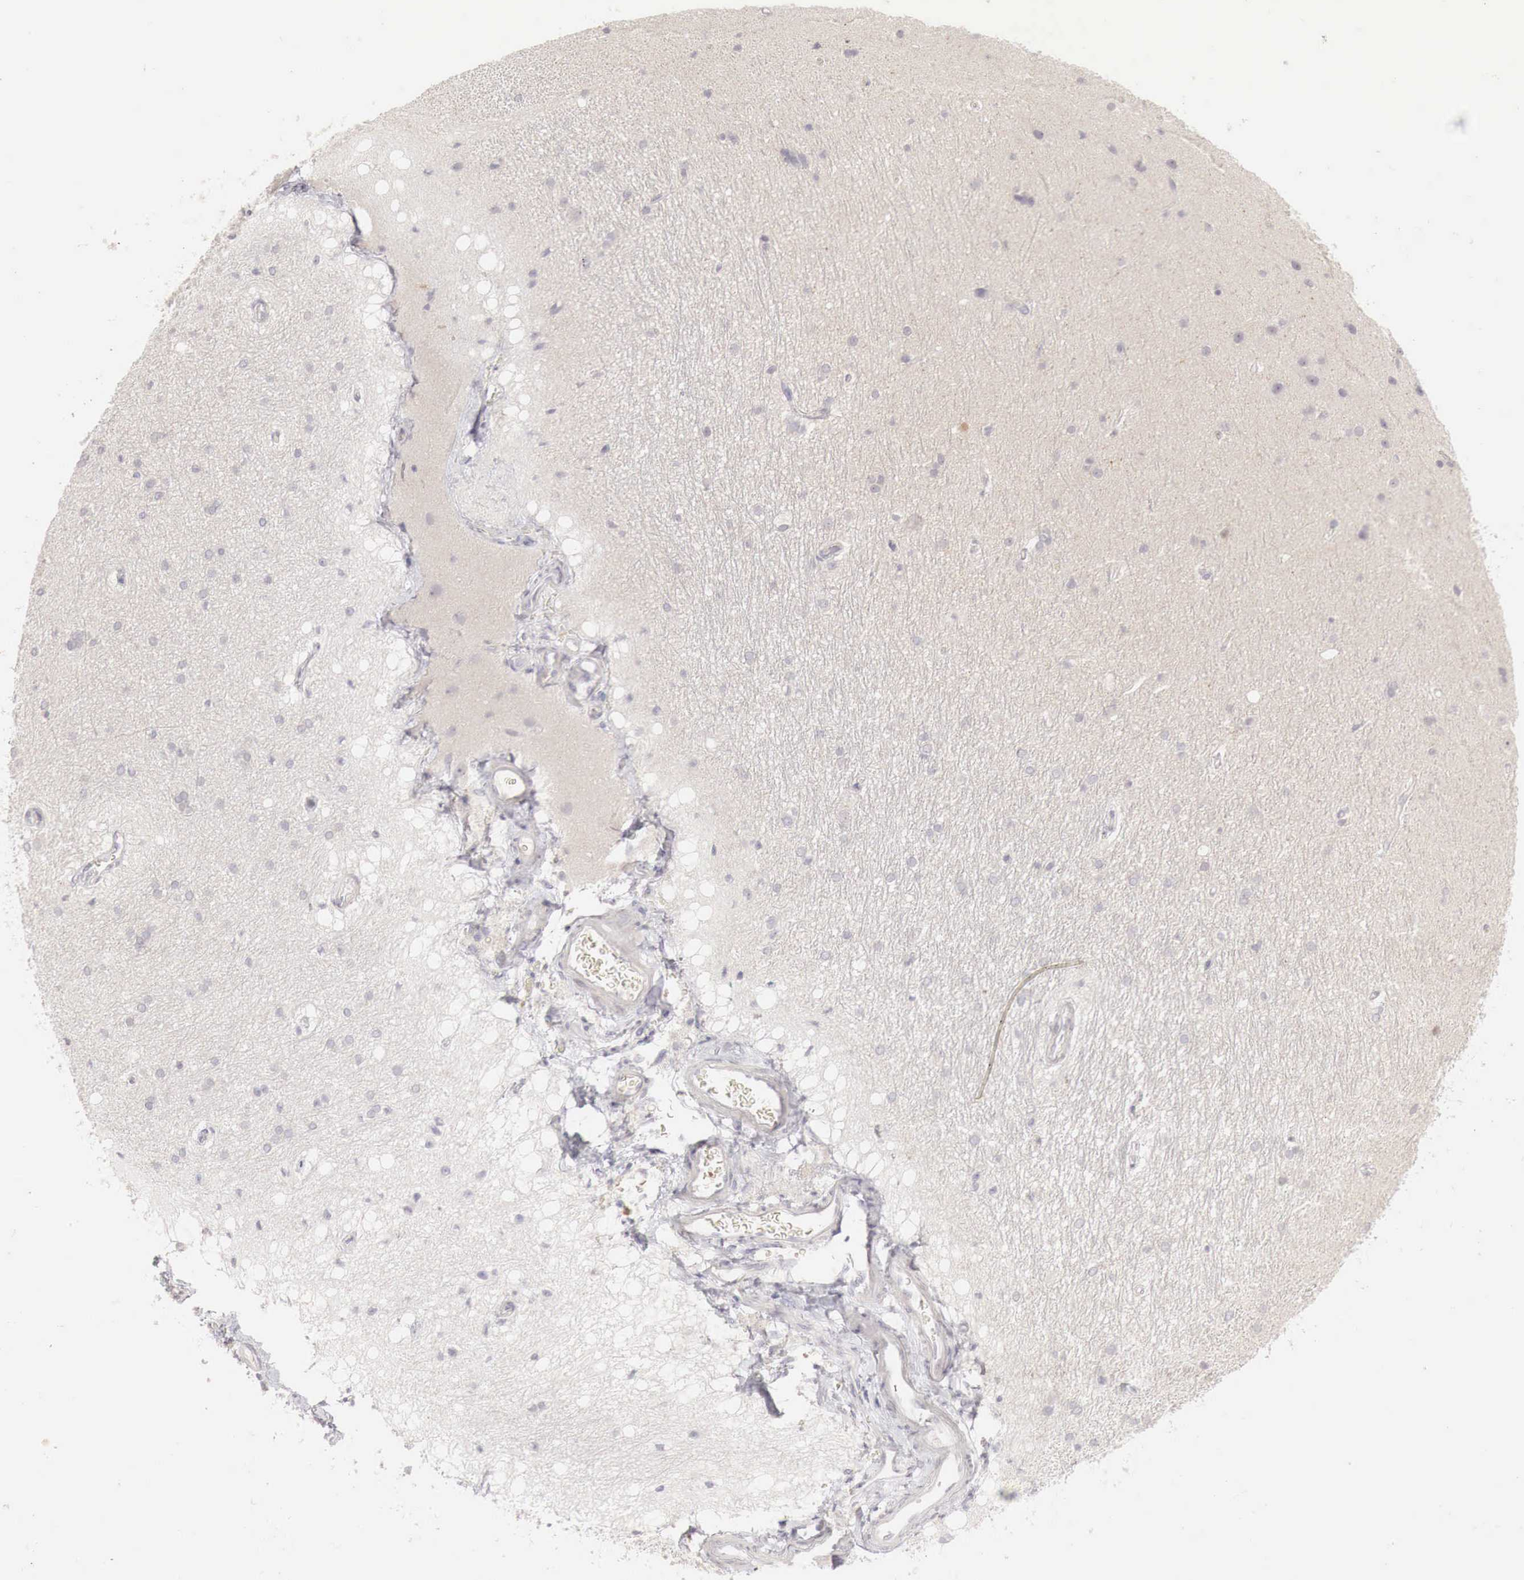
{"staining": {"intensity": "negative", "quantity": "none", "location": "none"}, "tissue": "cerebral cortex", "cell_type": "Endothelial cells", "image_type": "normal", "snomed": [{"axis": "morphology", "description": "Normal tissue, NOS"}, {"axis": "topography", "description": "Cerebral cortex"}, {"axis": "topography", "description": "Hippocampus"}], "caption": "Endothelial cells show no significant expression in benign cerebral cortex. Nuclei are stained in blue.", "gene": "GATA1", "patient": {"sex": "female", "age": 19}}